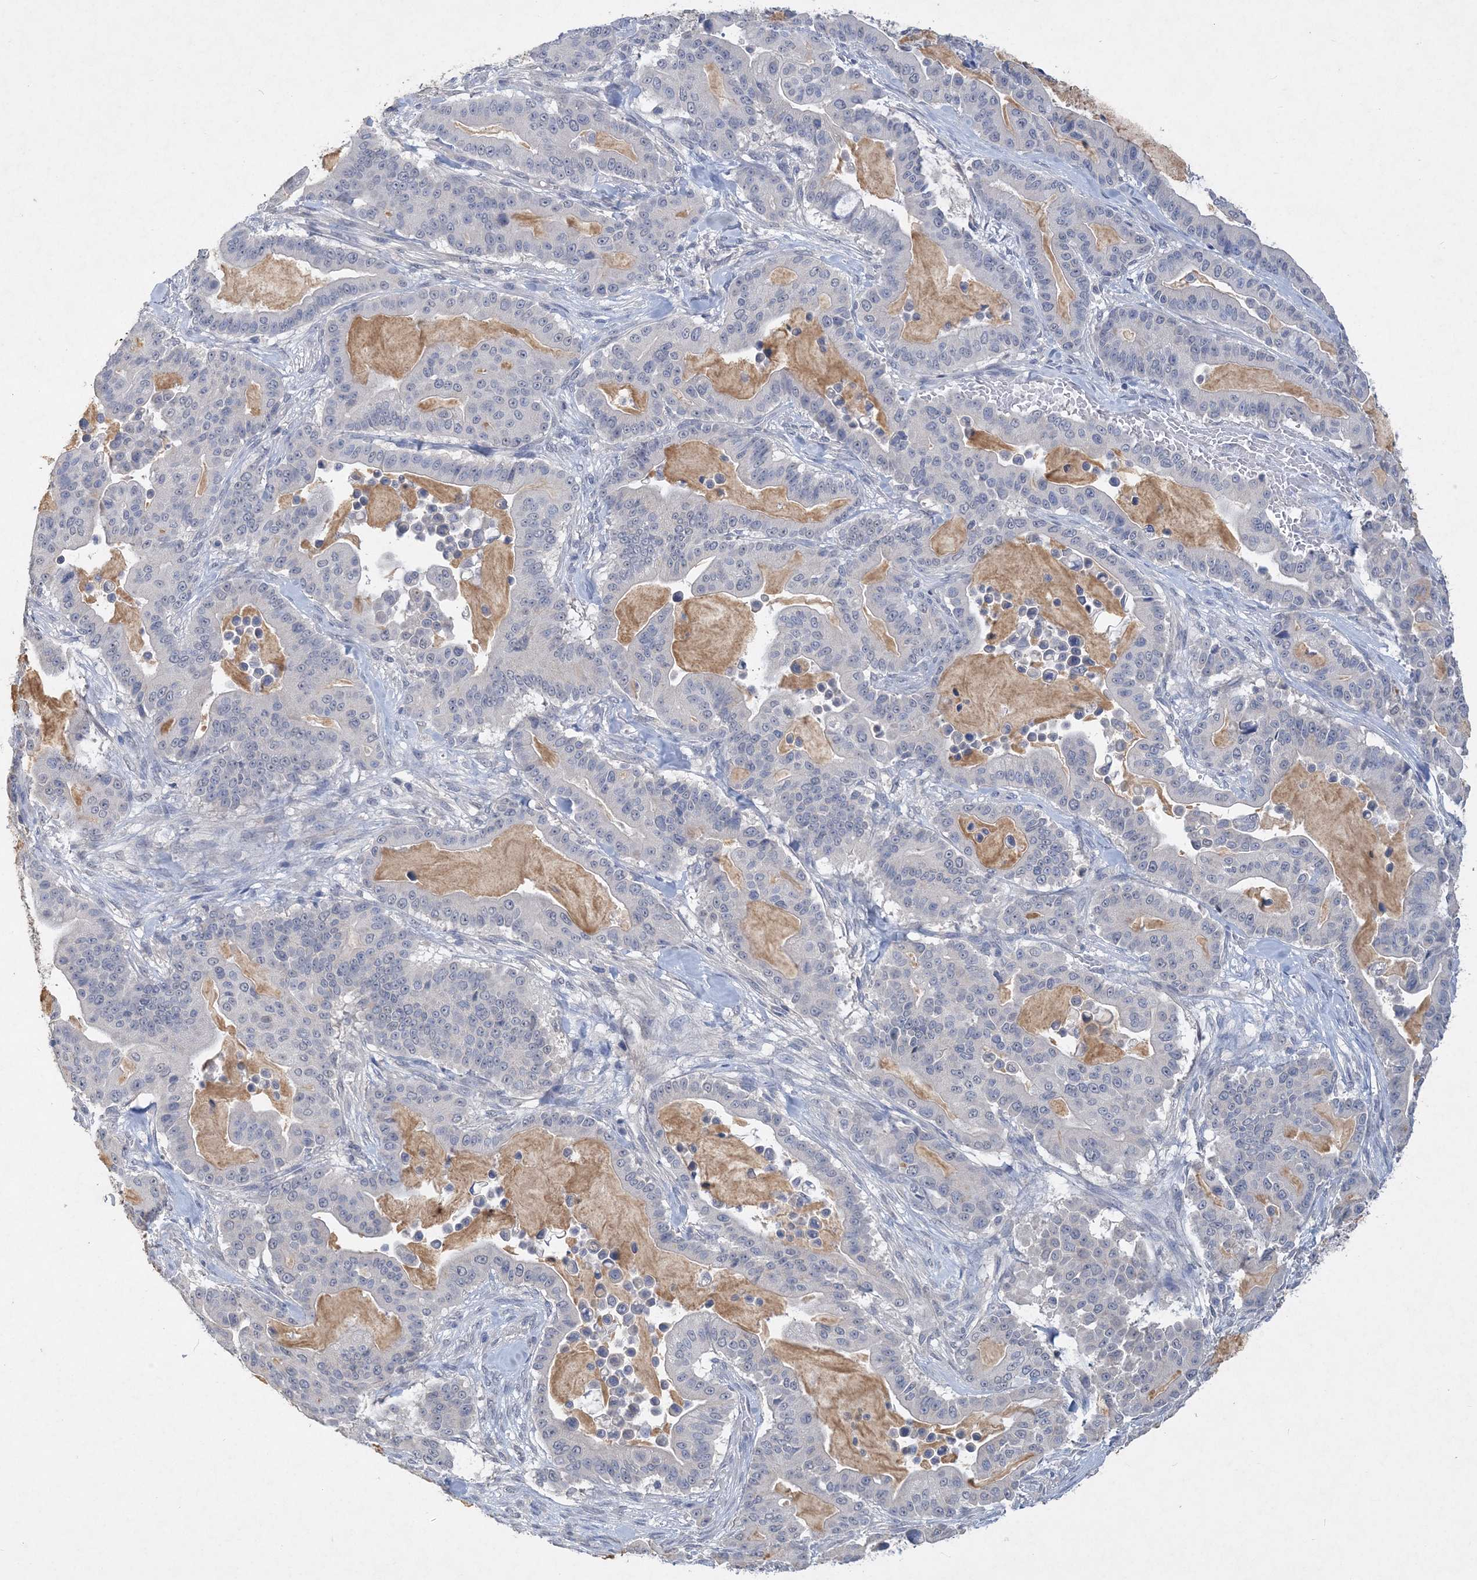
{"staining": {"intensity": "negative", "quantity": "none", "location": "none"}, "tissue": "pancreatic cancer", "cell_type": "Tumor cells", "image_type": "cancer", "snomed": [{"axis": "morphology", "description": "Adenocarcinoma, NOS"}, {"axis": "topography", "description": "Pancreas"}], "caption": "DAB immunohistochemical staining of pancreatic cancer (adenocarcinoma) reveals no significant staining in tumor cells.", "gene": "C11orf58", "patient": {"sex": "male", "age": 63}}